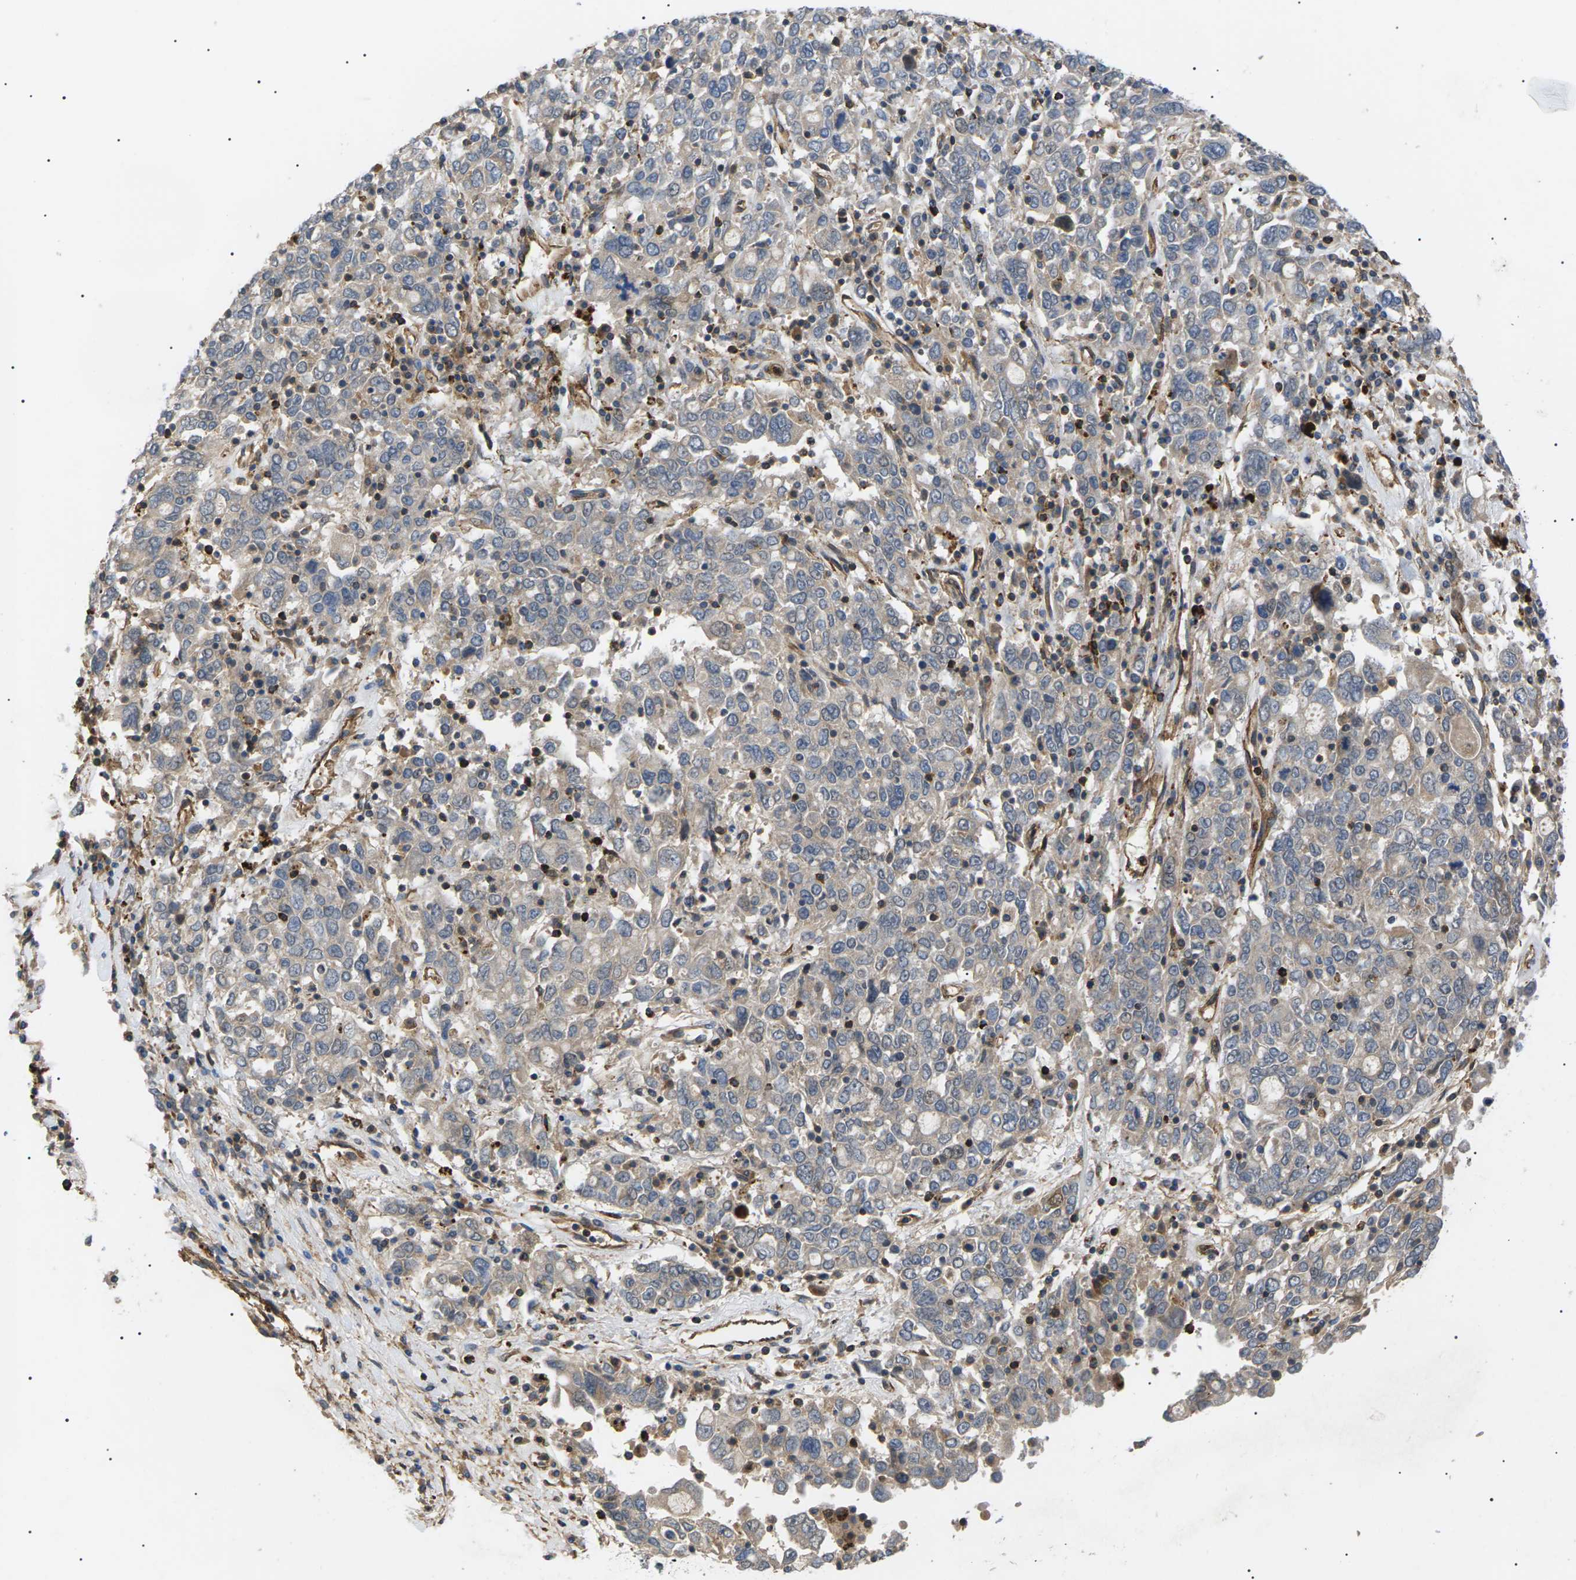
{"staining": {"intensity": "weak", "quantity": "<25%", "location": "cytoplasmic/membranous"}, "tissue": "ovarian cancer", "cell_type": "Tumor cells", "image_type": "cancer", "snomed": [{"axis": "morphology", "description": "Carcinoma, endometroid"}, {"axis": "topography", "description": "Ovary"}], "caption": "The histopathology image exhibits no staining of tumor cells in ovarian endometroid carcinoma. (Stains: DAB (3,3'-diaminobenzidine) immunohistochemistry with hematoxylin counter stain, Microscopy: brightfield microscopy at high magnification).", "gene": "TMTC4", "patient": {"sex": "female", "age": 62}}